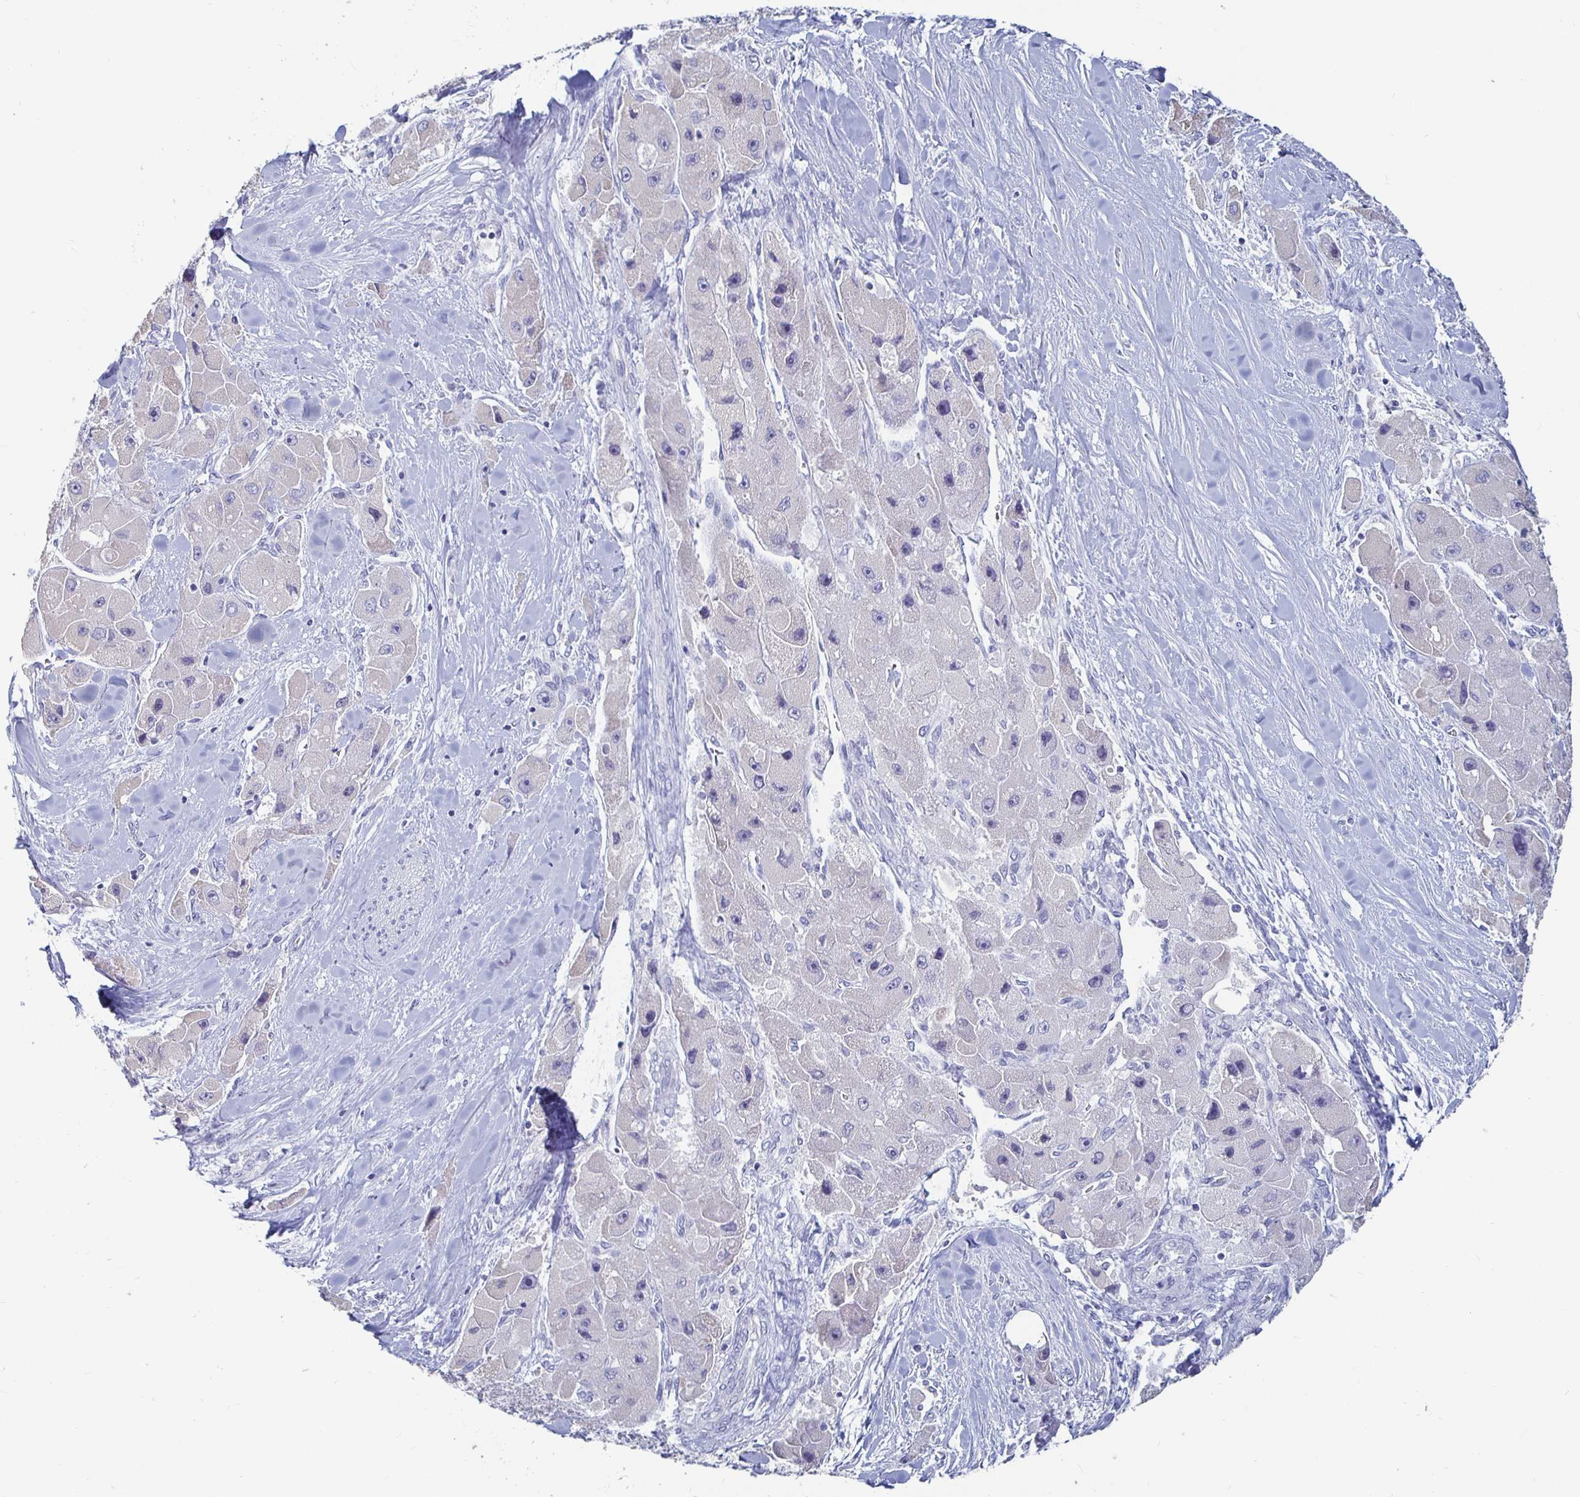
{"staining": {"intensity": "negative", "quantity": "none", "location": "none"}, "tissue": "liver cancer", "cell_type": "Tumor cells", "image_type": "cancer", "snomed": [{"axis": "morphology", "description": "Carcinoma, Hepatocellular, NOS"}, {"axis": "topography", "description": "Liver"}], "caption": "Immunohistochemical staining of human hepatocellular carcinoma (liver) exhibits no significant staining in tumor cells. (DAB immunohistochemistry (IHC) visualized using brightfield microscopy, high magnification).", "gene": "CA9", "patient": {"sex": "male", "age": 24}}